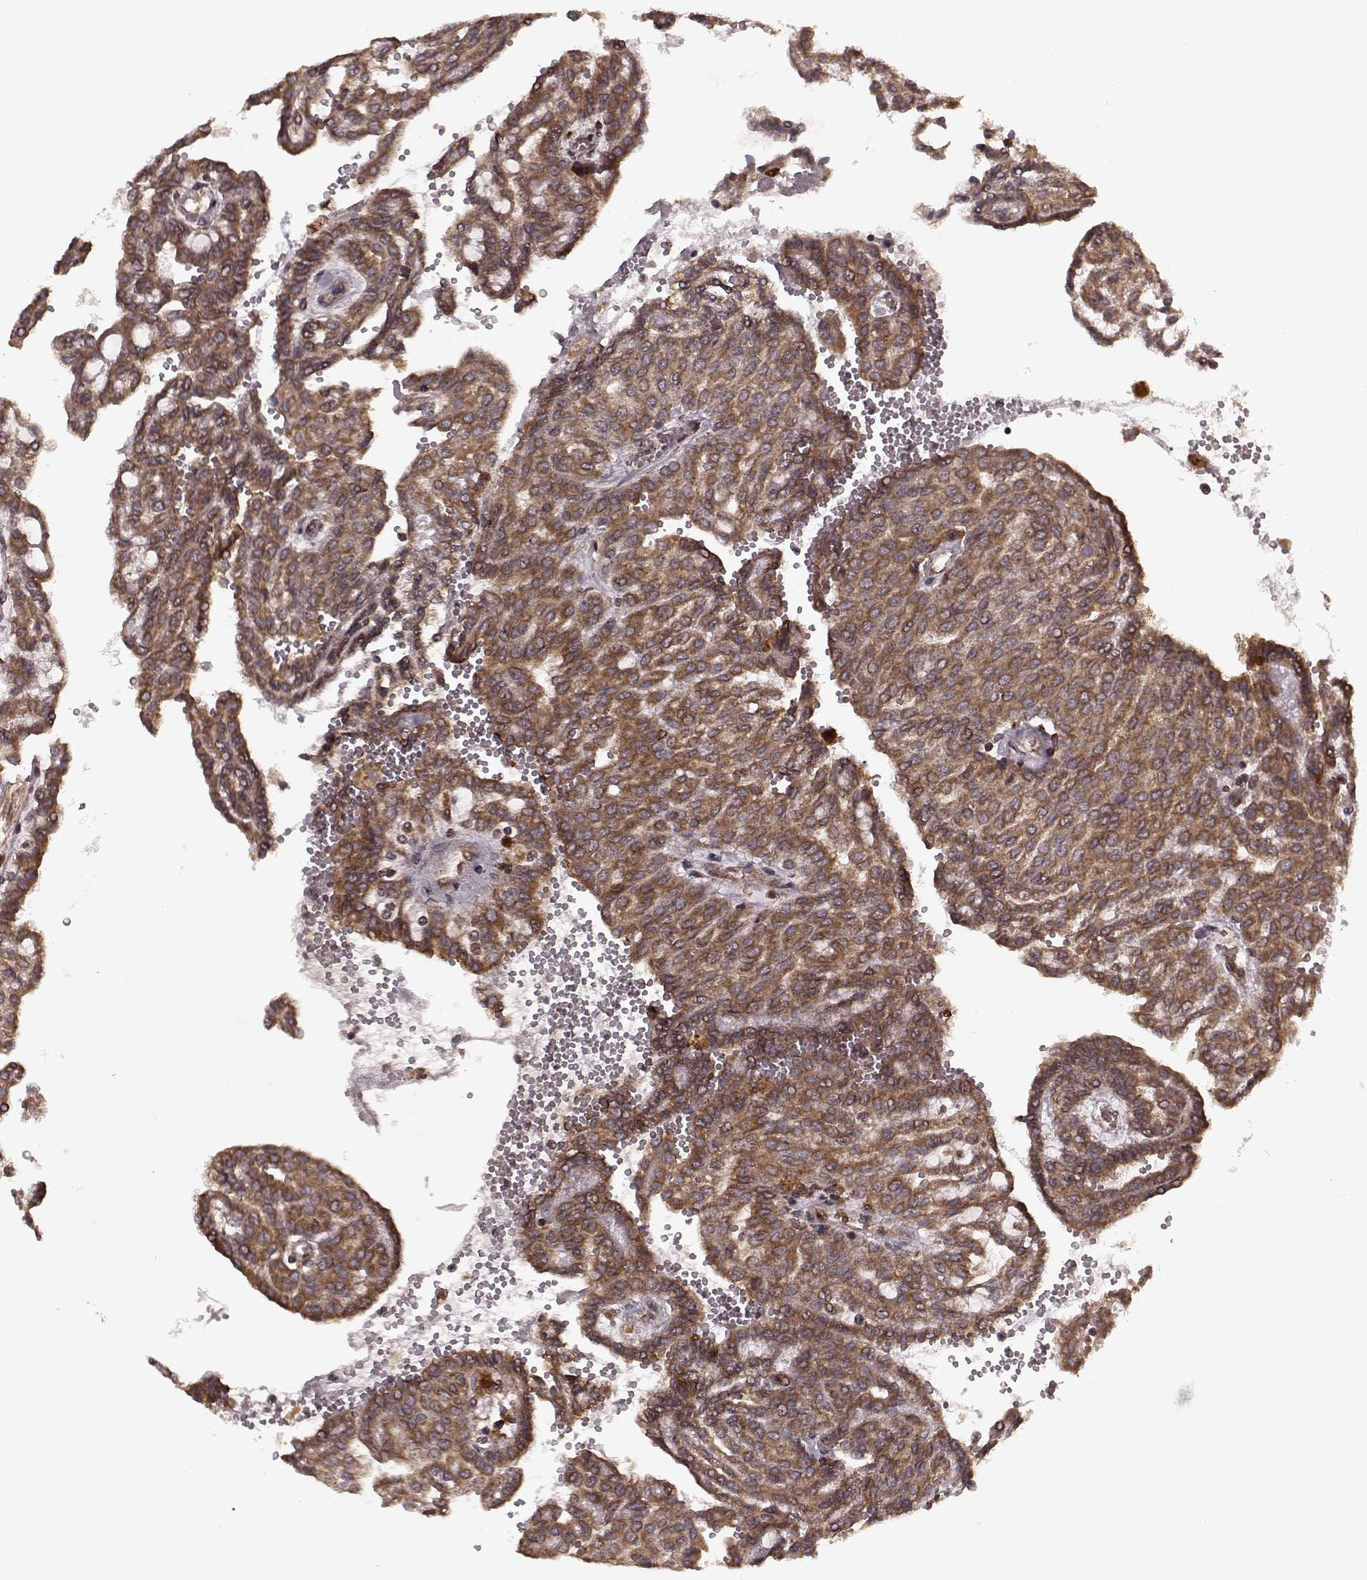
{"staining": {"intensity": "strong", "quantity": ">75%", "location": "cytoplasmic/membranous"}, "tissue": "renal cancer", "cell_type": "Tumor cells", "image_type": "cancer", "snomed": [{"axis": "morphology", "description": "Adenocarcinoma, NOS"}, {"axis": "topography", "description": "Kidney"}], "caption": "Adenocarcinoma (renal) stained with IHC reveals strong cytoplasmic/membranous positivity in approximately >75% of tumor cells.", "gene": "AGPAT1", "patient": {"sex": "male", "age": 63}}